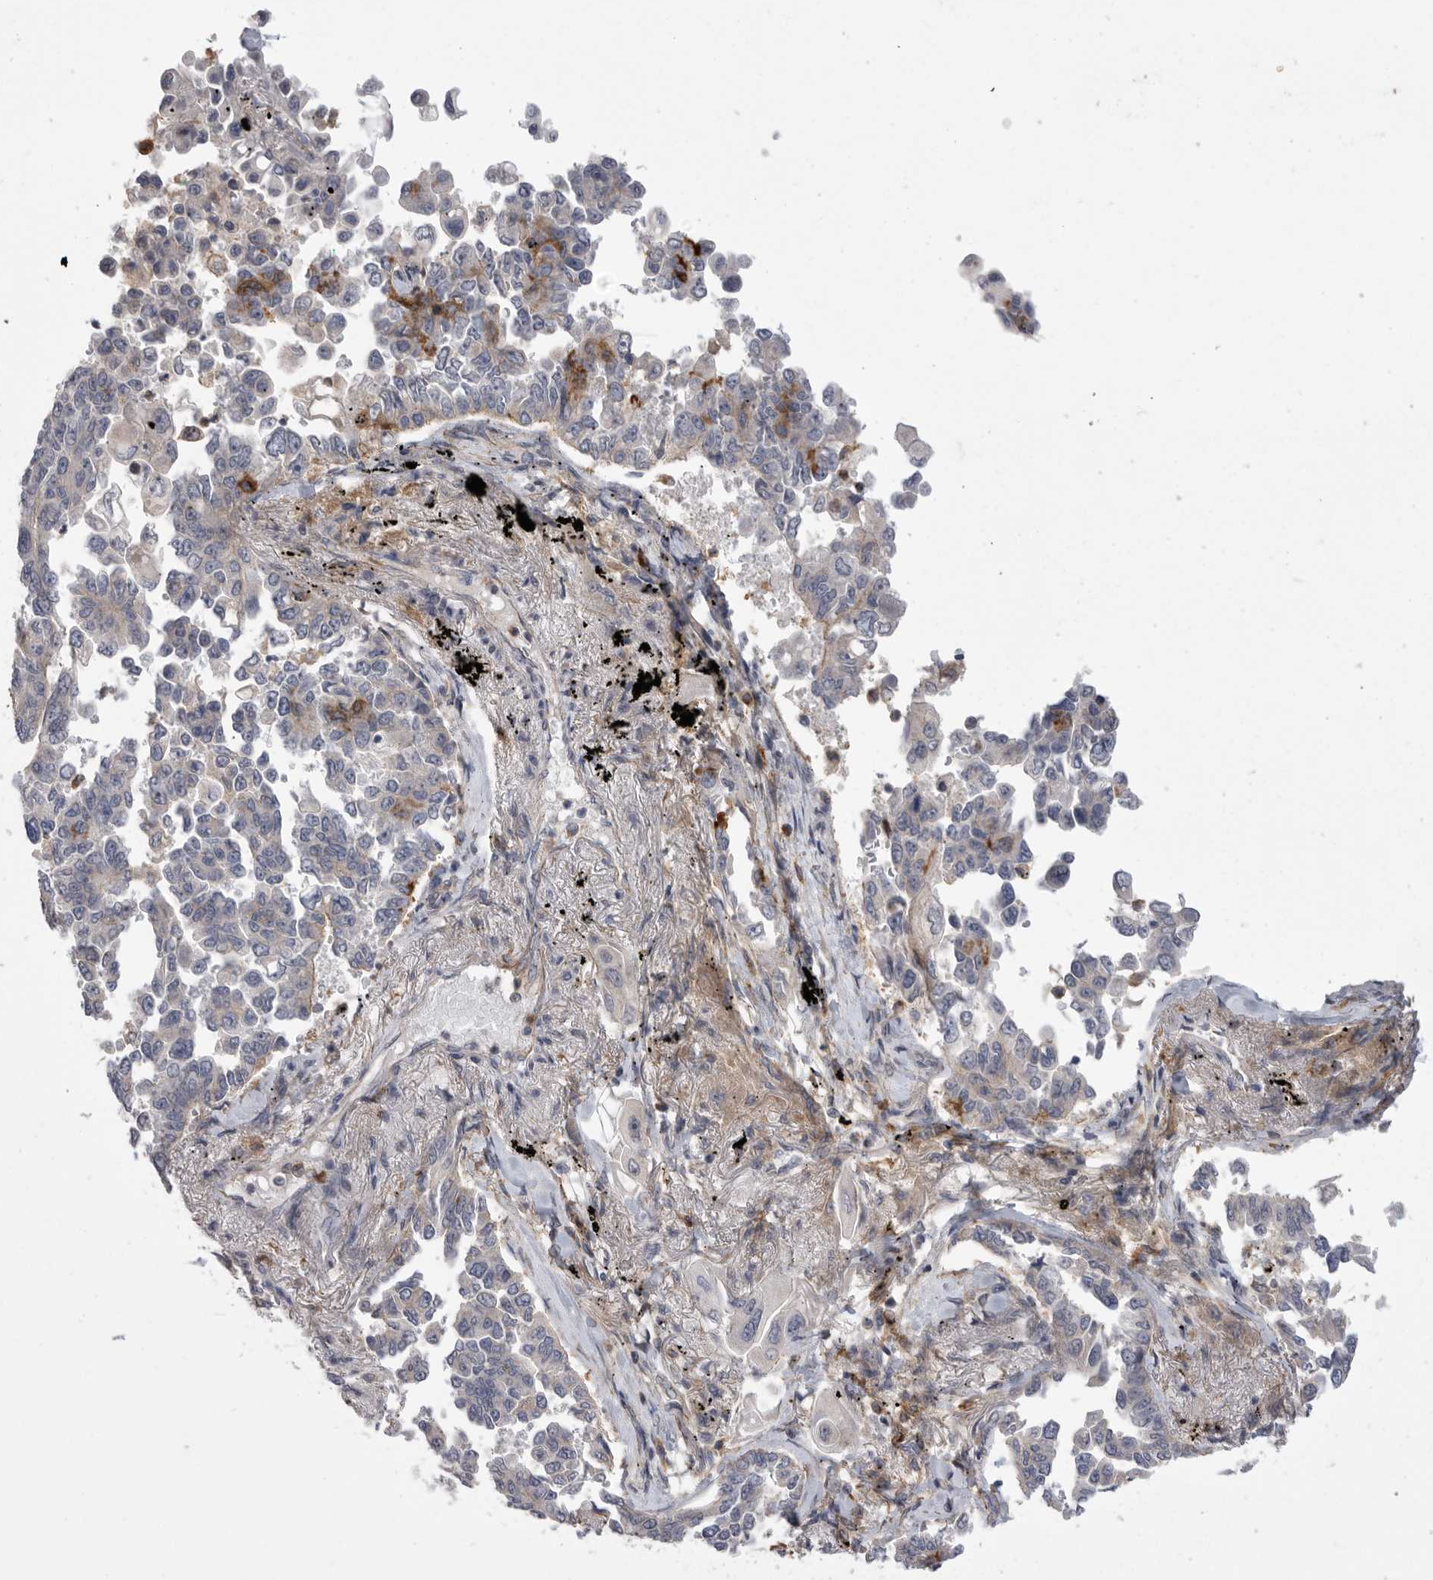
{"staining": {"intensity": "negative", "quantity": "none", "location": "none"}, "tissue": "lung cancer", "cell_type": "Tumor cells", "image_type": "cancer", "snomed": [{"axis": "morphology", "description": "Adenocarcinoma, NOS"}, {"axis": "topography", "description": "Lung"}], "caption": "An immunohistochemistry (IHC) photomicrograph of adenocarcinoma (lung) is shown. There is no staining in tumor cells of adenocarcinoma (lung).", "gene": "SIGLEC10", "patient": {"sex": "female", "age": 67}}